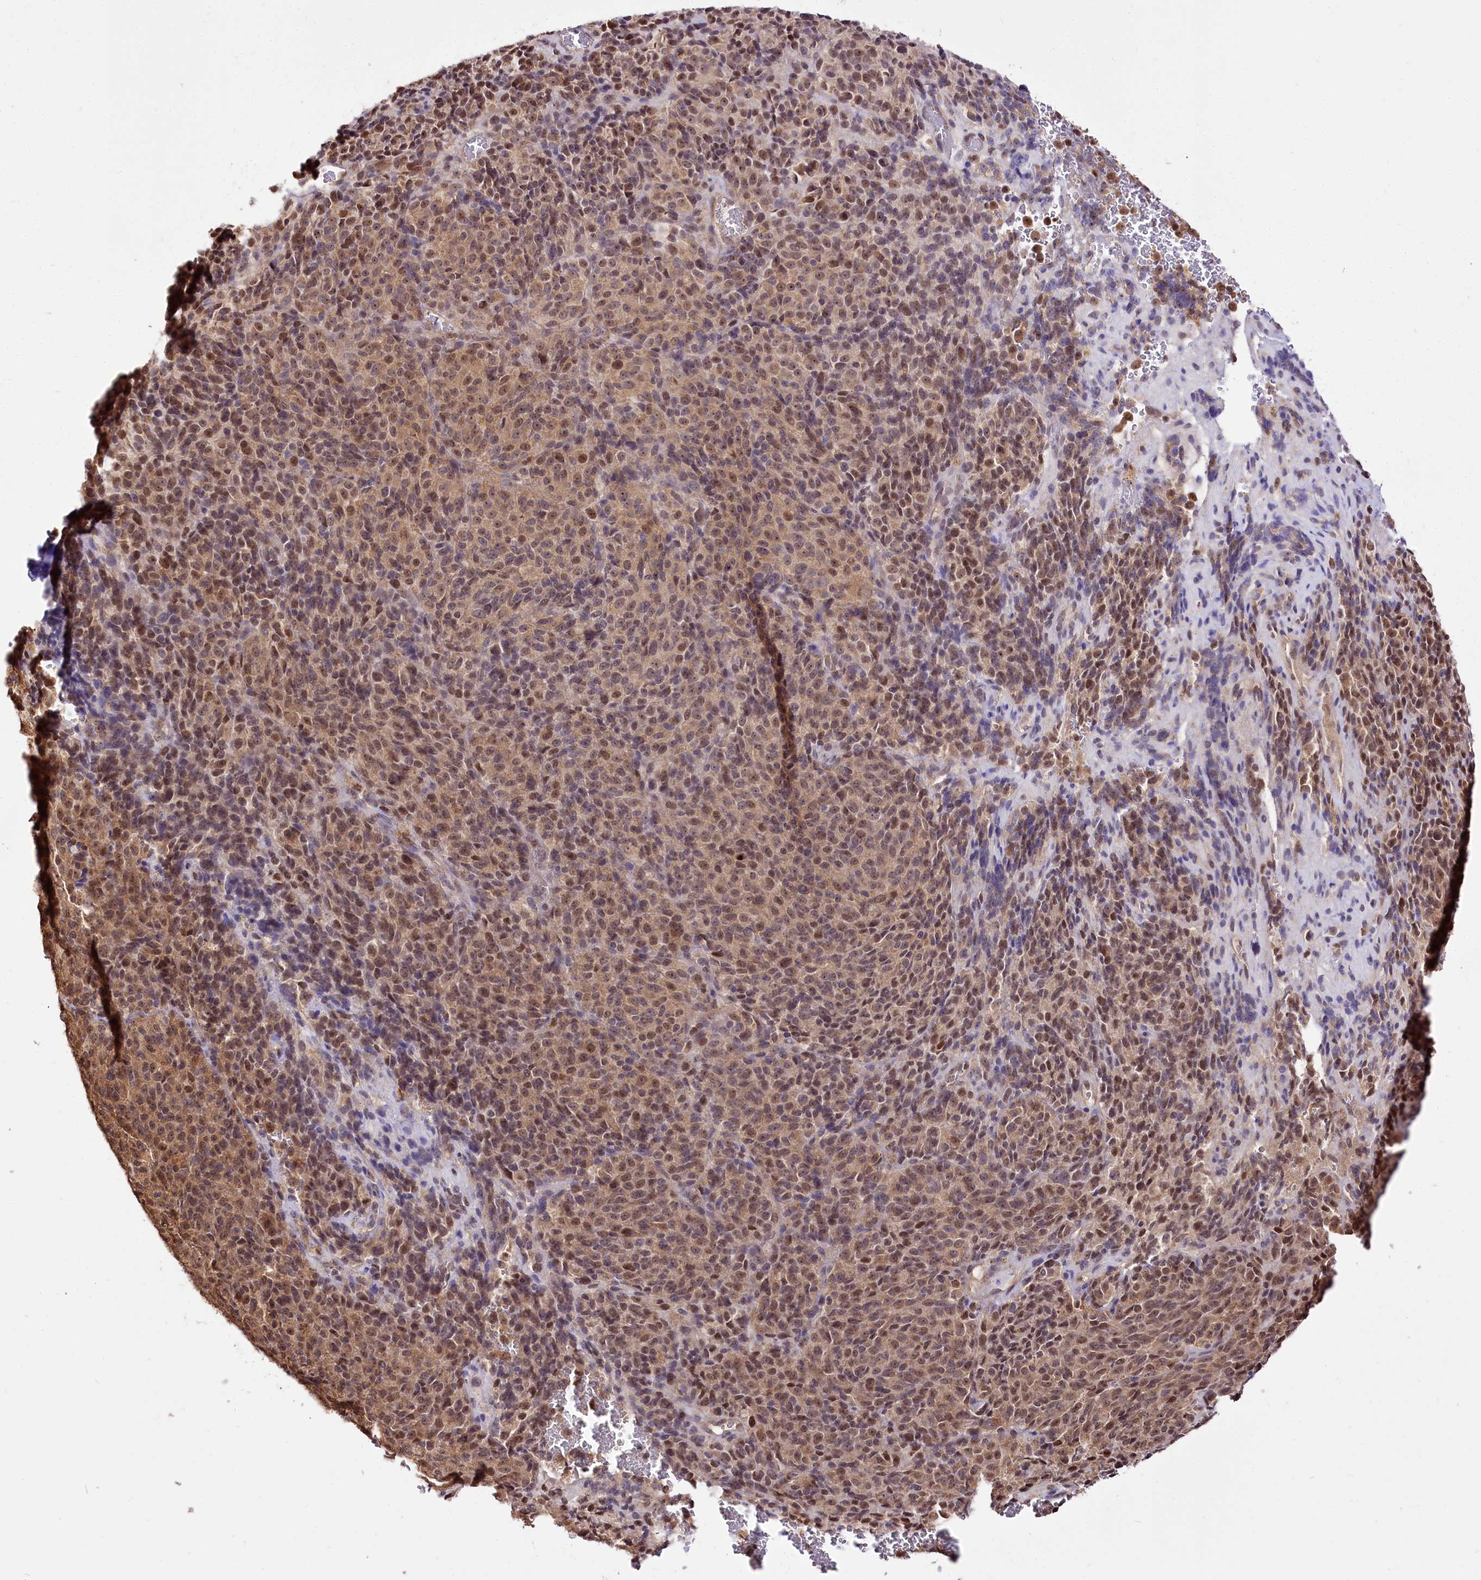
{"staining": {"intensity": "moderate", "quantity": "25%-75%", "location": "cytoplasmic/membranous,nuclear"}, "tissue": "melanoma", "cell_type": "Tumor cells", "image_type": "cancer", "snomed": [{"axis": "morphology", "description": "Malignant melanoma, Metastatic site"}, {"axis": "topography", "description": "Brain"}], "caption": "Tumor cells display medium levels of moderate cytoplasmic/membranous and nuclear positivity in approximately 25%-75% of cells in human malignant melanoma (metastatic site). Nuclei are stained in blue.", "gene": "GNL3L", "patient": {"sex": "female", "age": 56}}